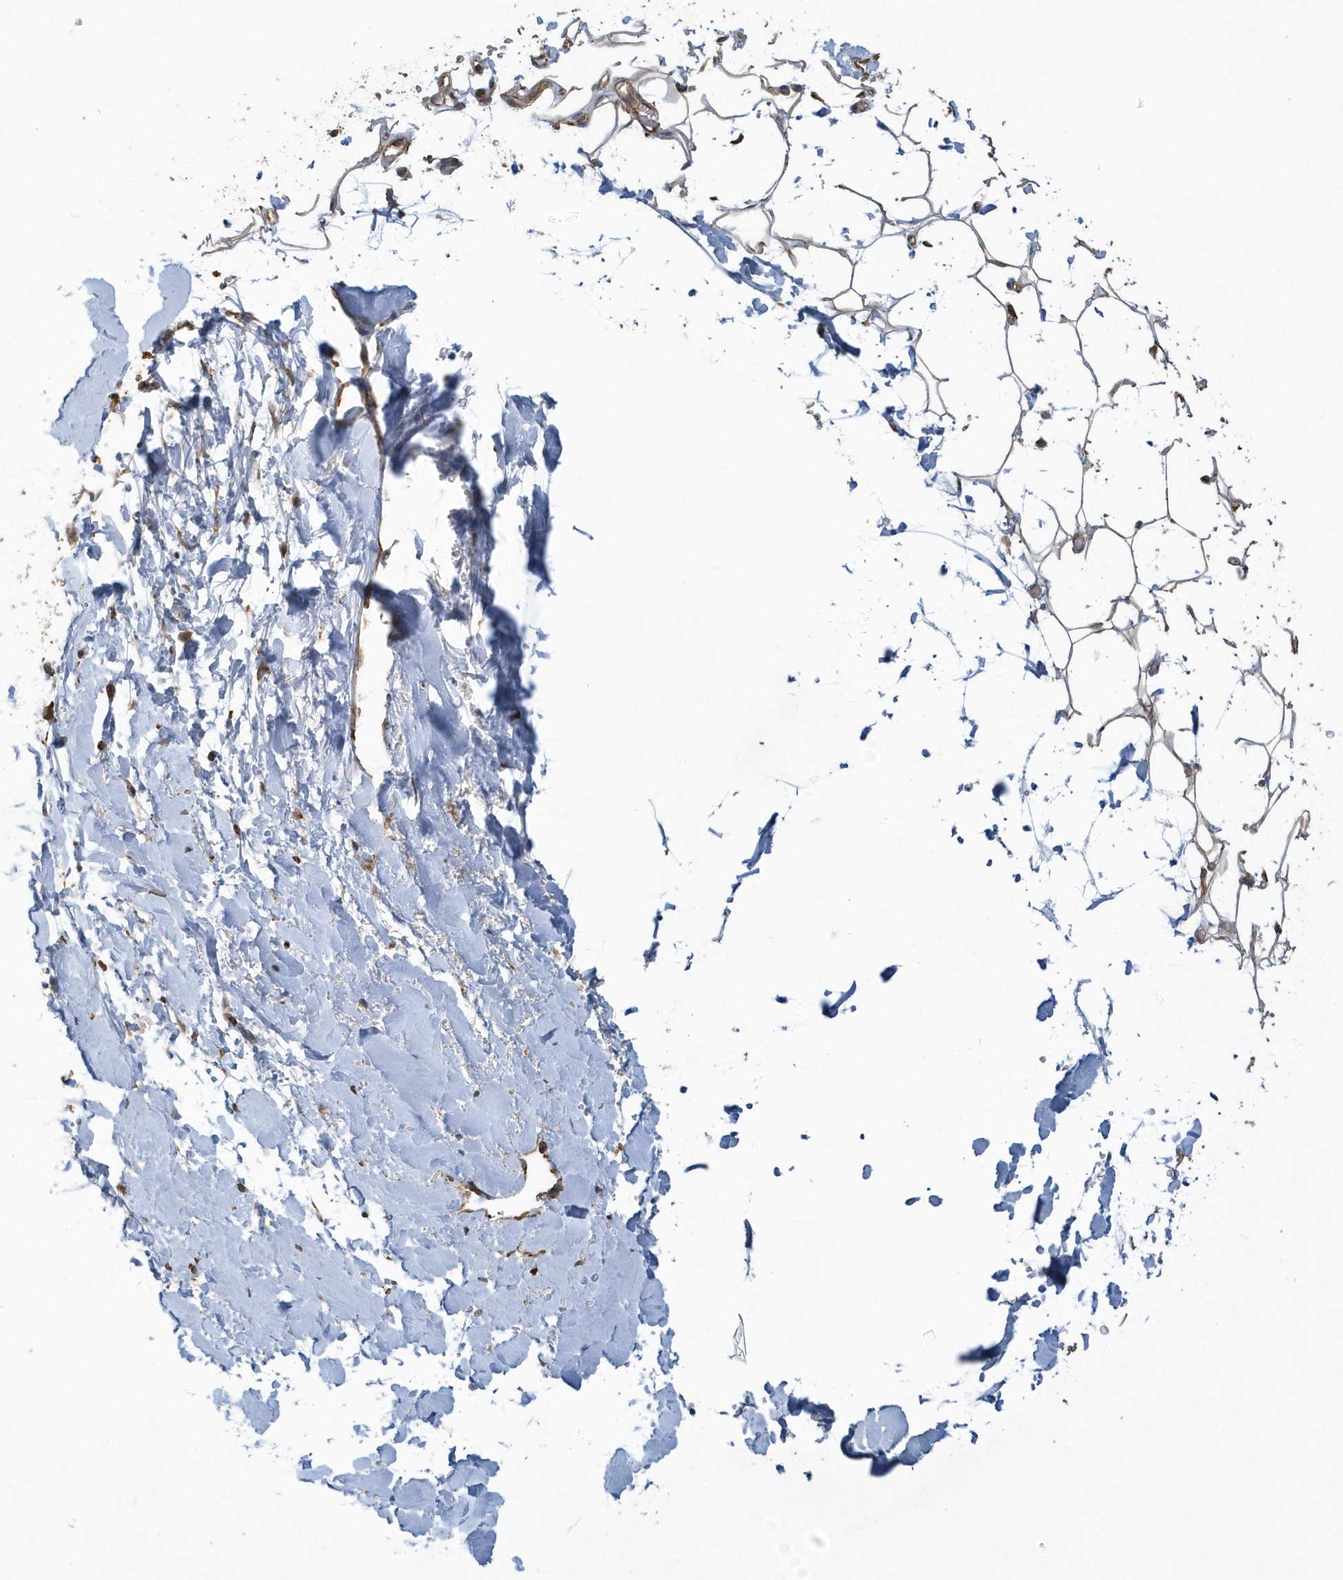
{"staining": {"intensity": "weak", "quantity": ">75%", "location": "cytoplasmic/membranous"}, "tissue": "adipose tissue", "cell_type": "Adipocytes", "image_type": "normal", "snomed": [{"axis": "morphology", "description": "Normal tissue, NOS"}, {"axis": "topography", "description": "Breast"}], "caption": "IHC staining of normal adipose tissue, which exhibits low levels of weak cytoplasmic/membranous staining in approximately >75% of adipocytes indicating weak cytoplasmic/membranous protein expression. The staining was performed using DAB (brown) for protein detection and nuclei were counterstained in hematoxylin (blue).", "gene": "THG1L", "patient": {"sex": "female", "age": 26}}